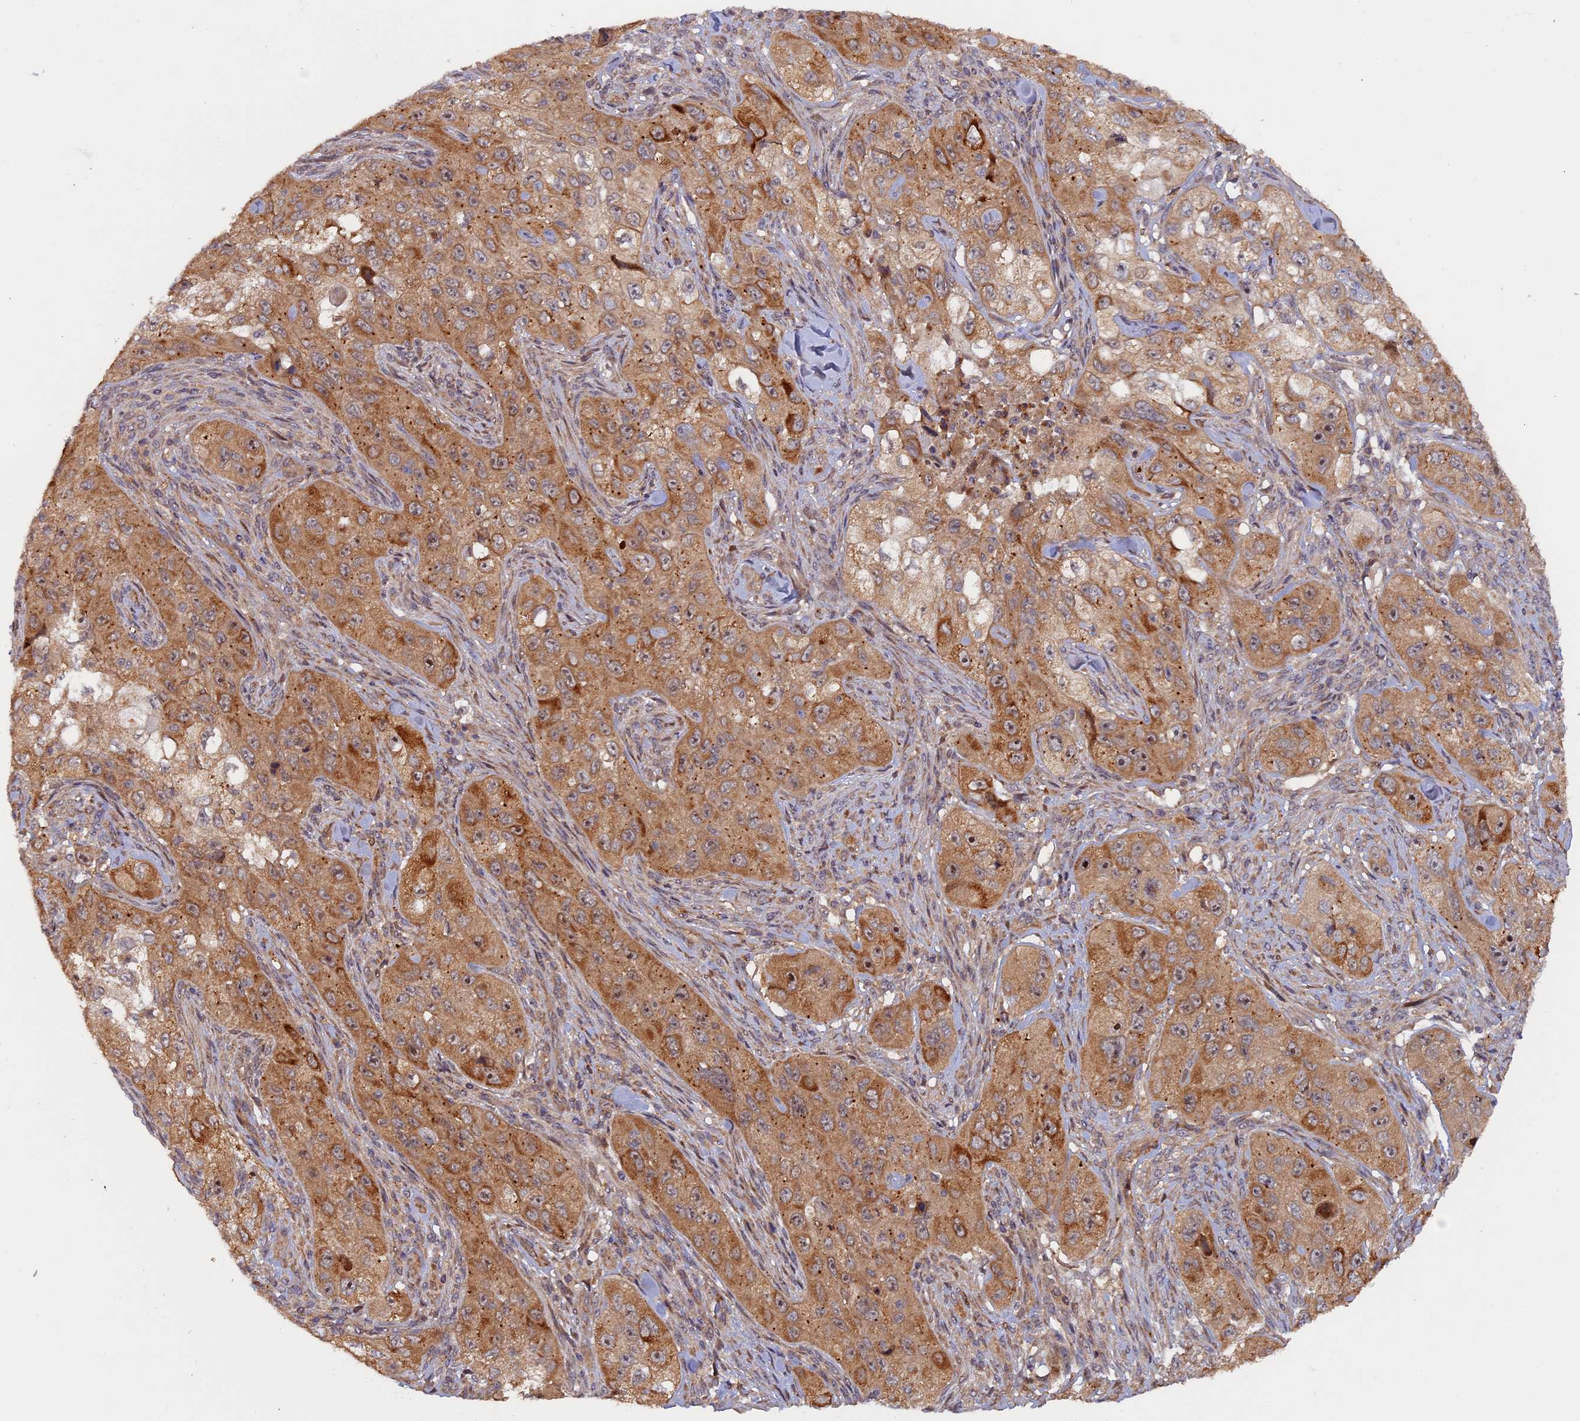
{"staining": {"intensity": "moderate", "quantity": ">75%", "location": "cytoplasmic/membranous"}, "tissue": "skin cancer", "cell_type": "Tumor cells", "image_type": "cancer", "snomed": [{"axis": "morphology", "description": "Squamous cell carcinoma, NOS"}, {"axis": "topography", "description": "Skin"}, {"axis": "topography", "description": "Subcutis"}], "caption": "This histopathology image demonstrates IHC staining of skin cancer (squamous cell carcinoma), with medium moderate cytoplasmic/membranous expression in about >75% of tumor cells.", "gene": "FERMT1", "patient": {"sex": "male", "age": 73}}